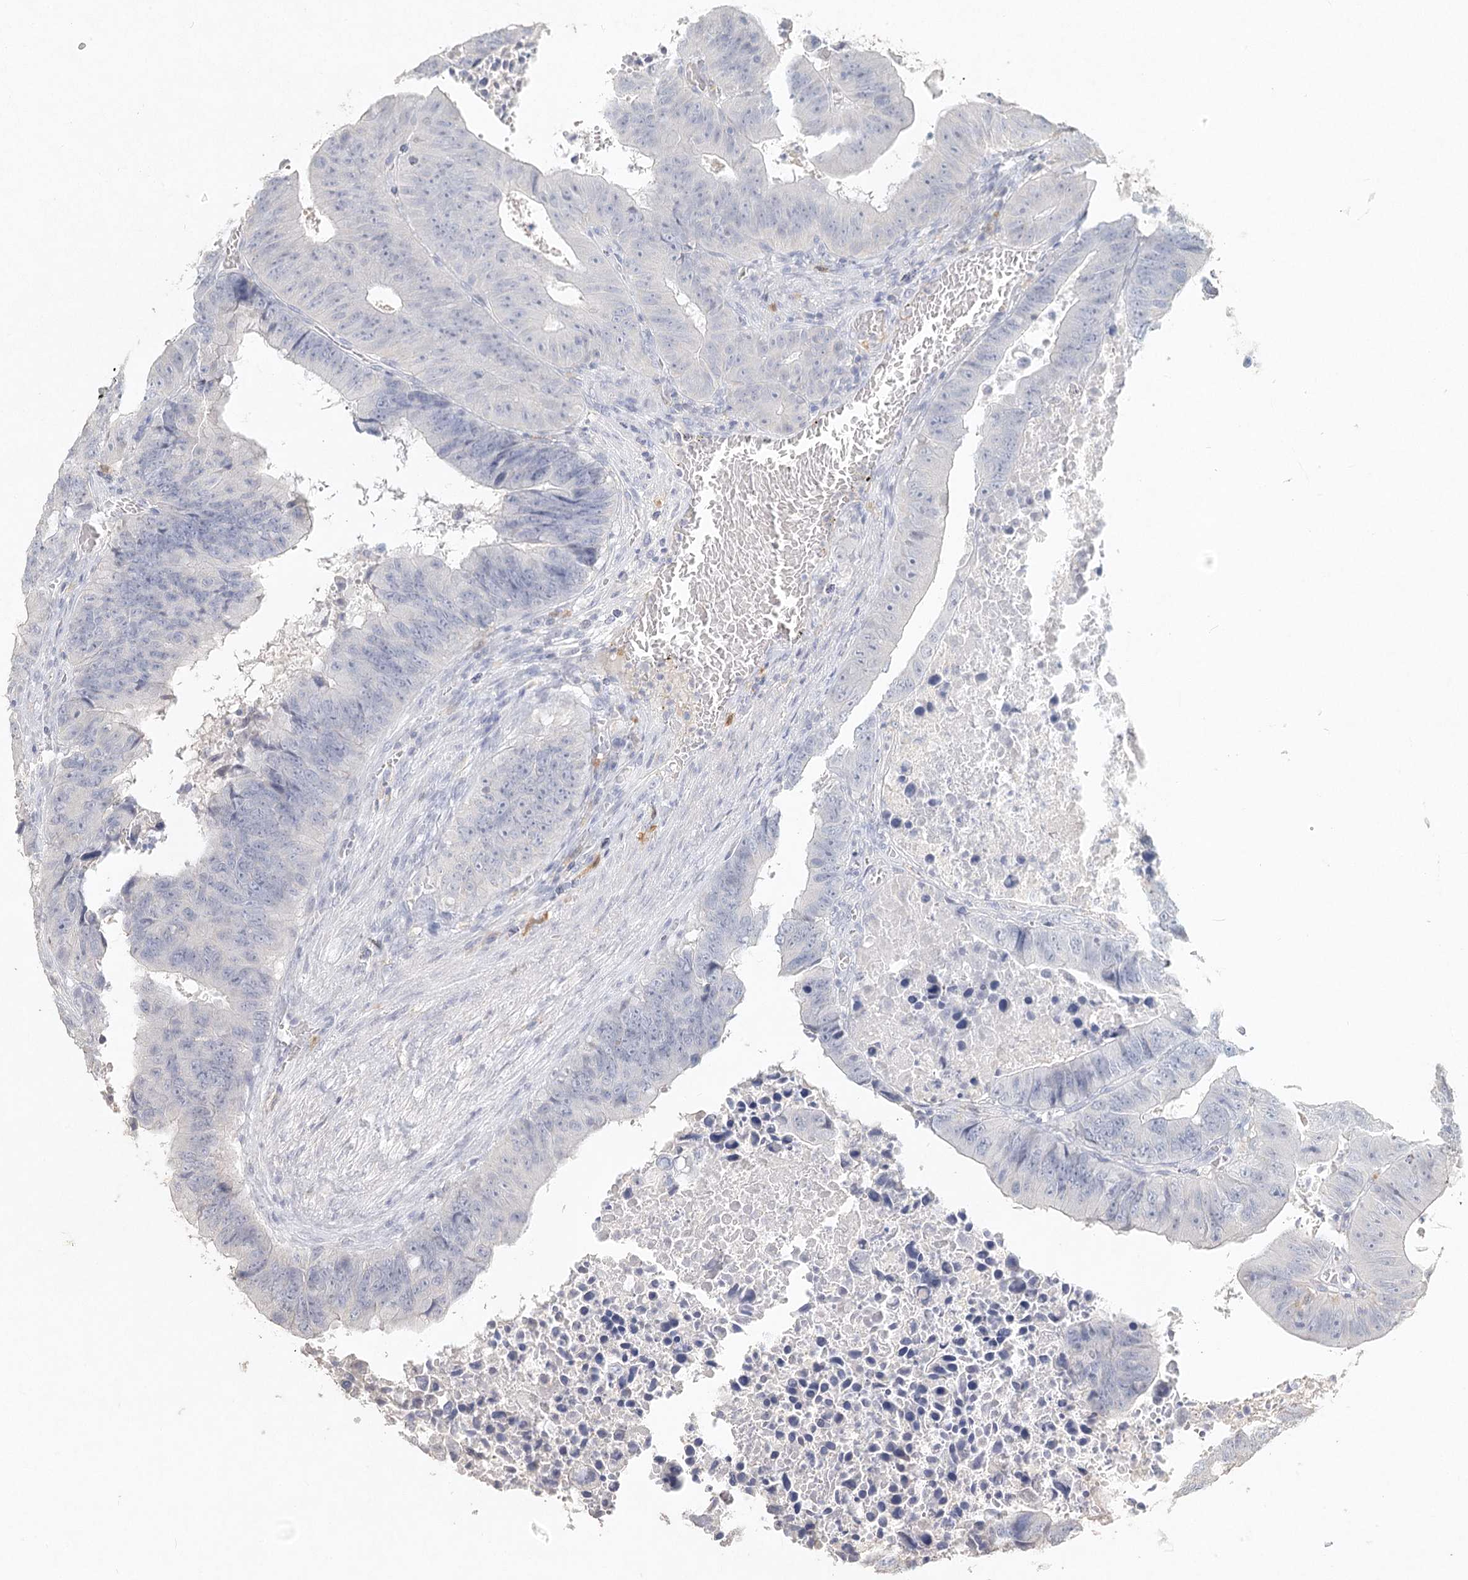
{"staining": {"intensity": "negative", "quantity": "none", "location": "none"}, "tissue": "colorectal cancer", "cell_type": "Tumor cells", "image_type": "cancer", "snomed": [{"axis": "morphology", "description": "Adenocarcinoma, NOS"}, {"axis": "topography", "description": "Colon"}], "caption": "The immunohistochemistry (IHC) micrograph has no significant expression in tumor cells of adenocarcinoma (colorectal) tissue.", "gene": "ARSI", "patient": {"sex": "male", "age": 87}}